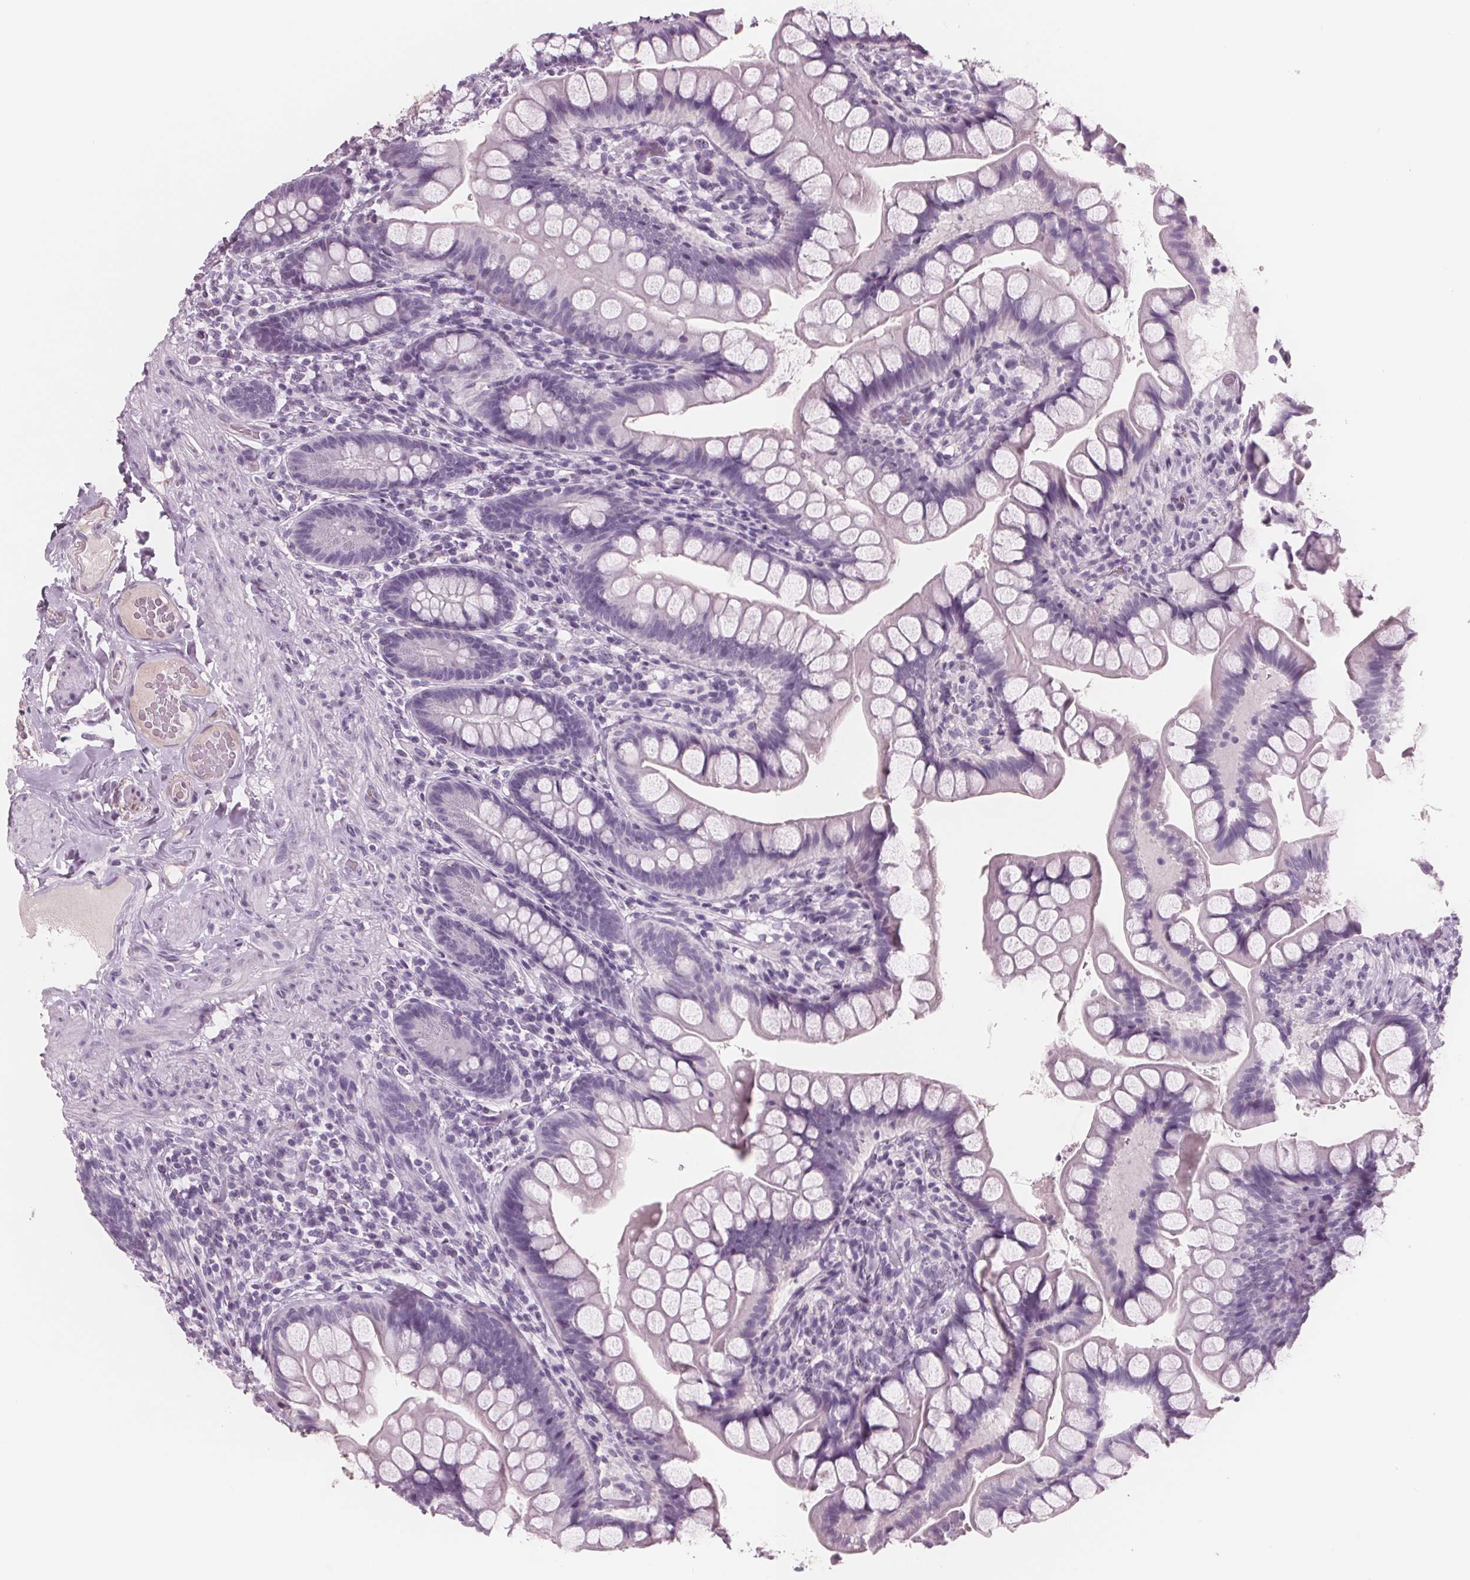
{"staining": {"intensity": "negative", "quantity": "none", "location": "none"}, "tissue": "small intestine", "cell_type": "Glandular cells", "image_type": "normal", "snomed": [{"axis": "morphology", "description": "Normal tissue, NOS"}, {"axis": "topography", "description": "Small intestine"}], "caption": "Immunohistochemistry photomicrograph of normal small intestine stained for a protein (brown), which exhibits no positivity in glandular cells. The staining was performed using DAB (3,3'-diaminobenzidine) to visualize the protein expression in brown, while the nuclei were stained in blue with hematoxylin (Magnification: 20x).", "gene": "AMBP", "patient": {"sex": "male", "age": 70}}